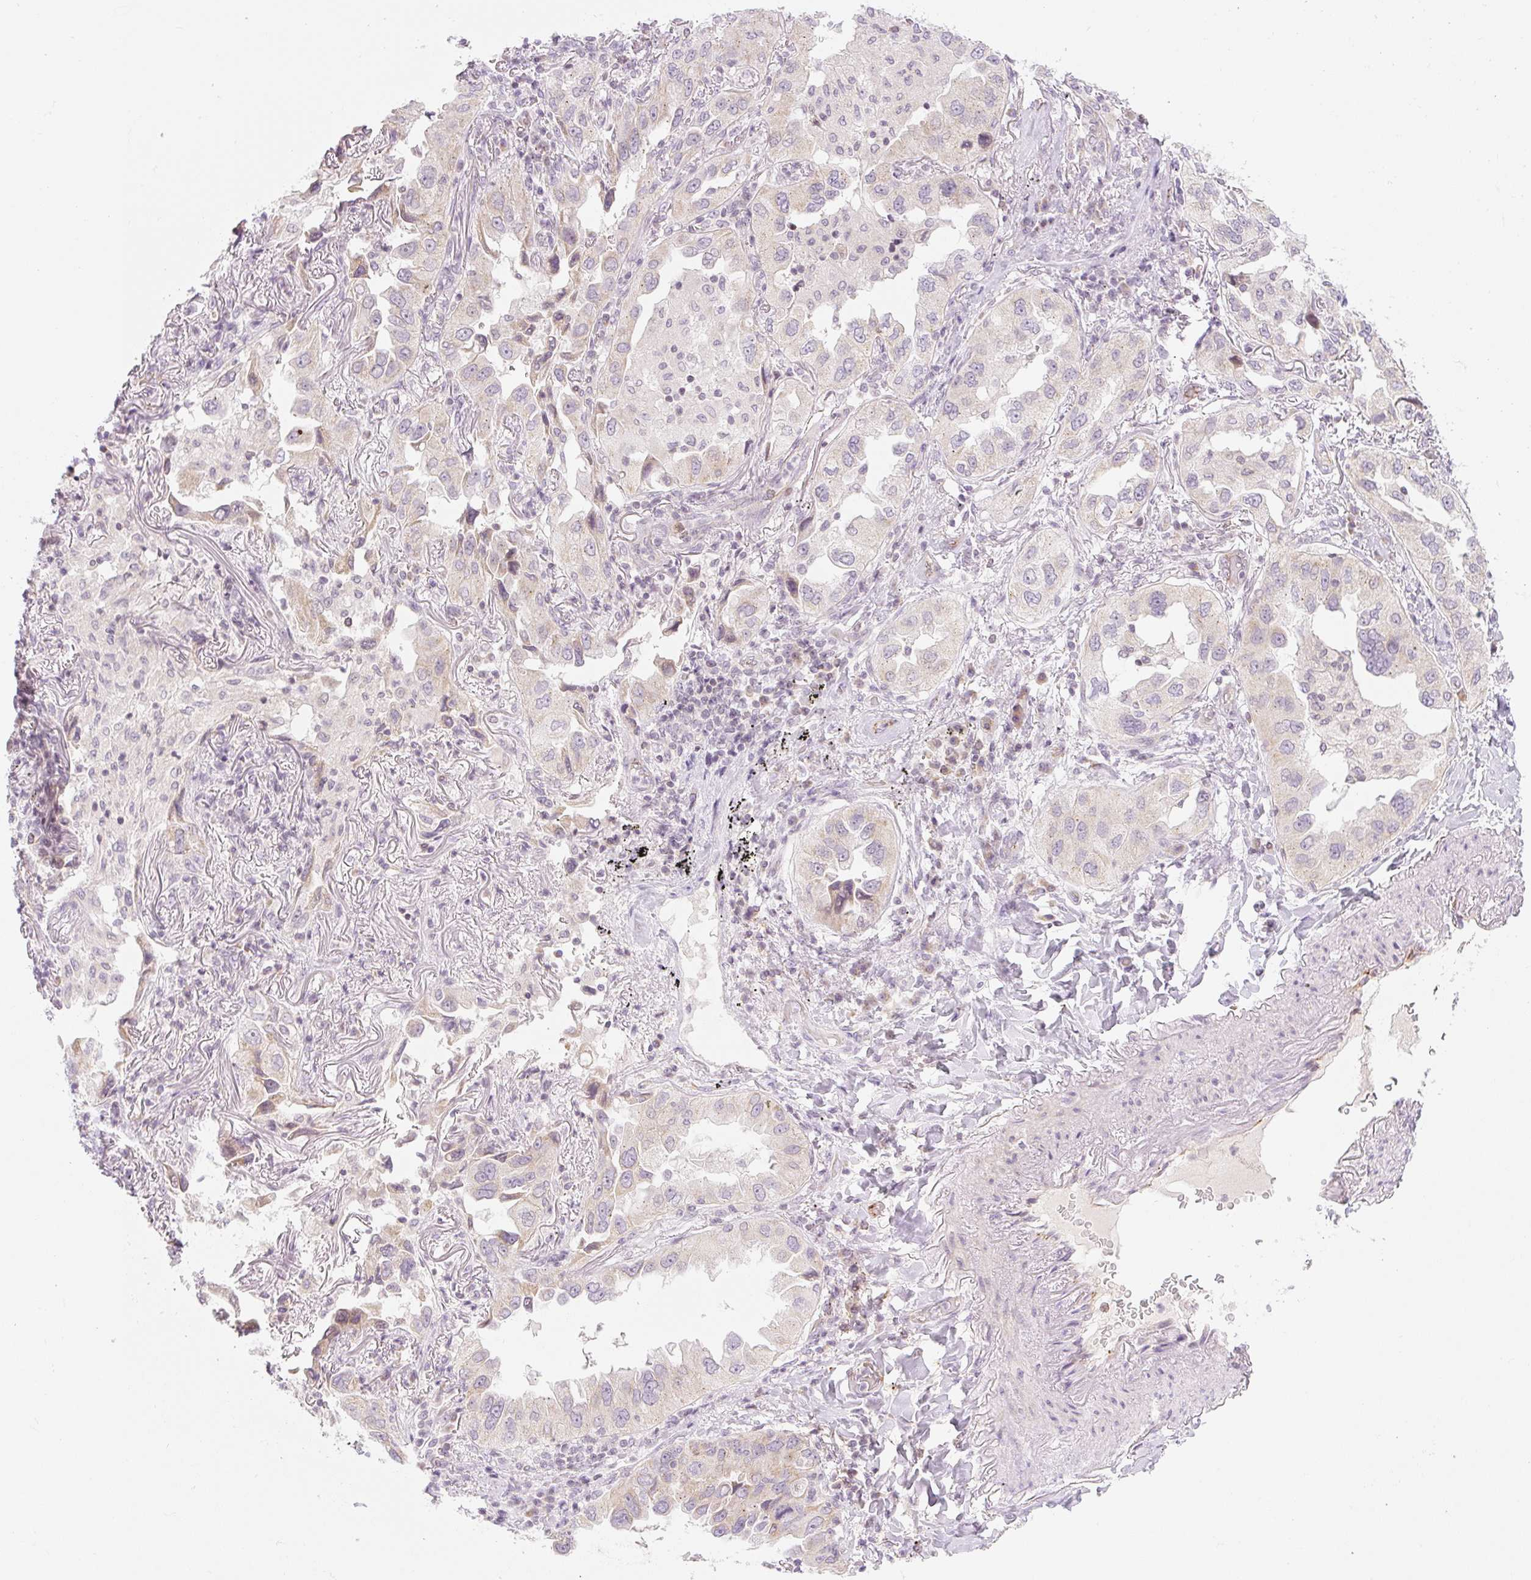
{"staining": {"intensity": "weak", "quantity": "25%-75%", "location": "cytoplasmic/membranous"}, "tissue": "lung cancer", "cell_type": "Tumor cells", "image_type": "cancer", "snomed": [{"axis": "morphology", "description": "Adenocarcinoma, NOS"}, {"axis": "topography", "description": "Lung"}], "caption": "This is a photomicrograph of IHC staining of adenocarcinoma (lung), which shows weak expression in the cytoplasmic/membranous of tumor cells.", "gene": "CASKIN1", "patient": {"sex": "female", "age": 69}}